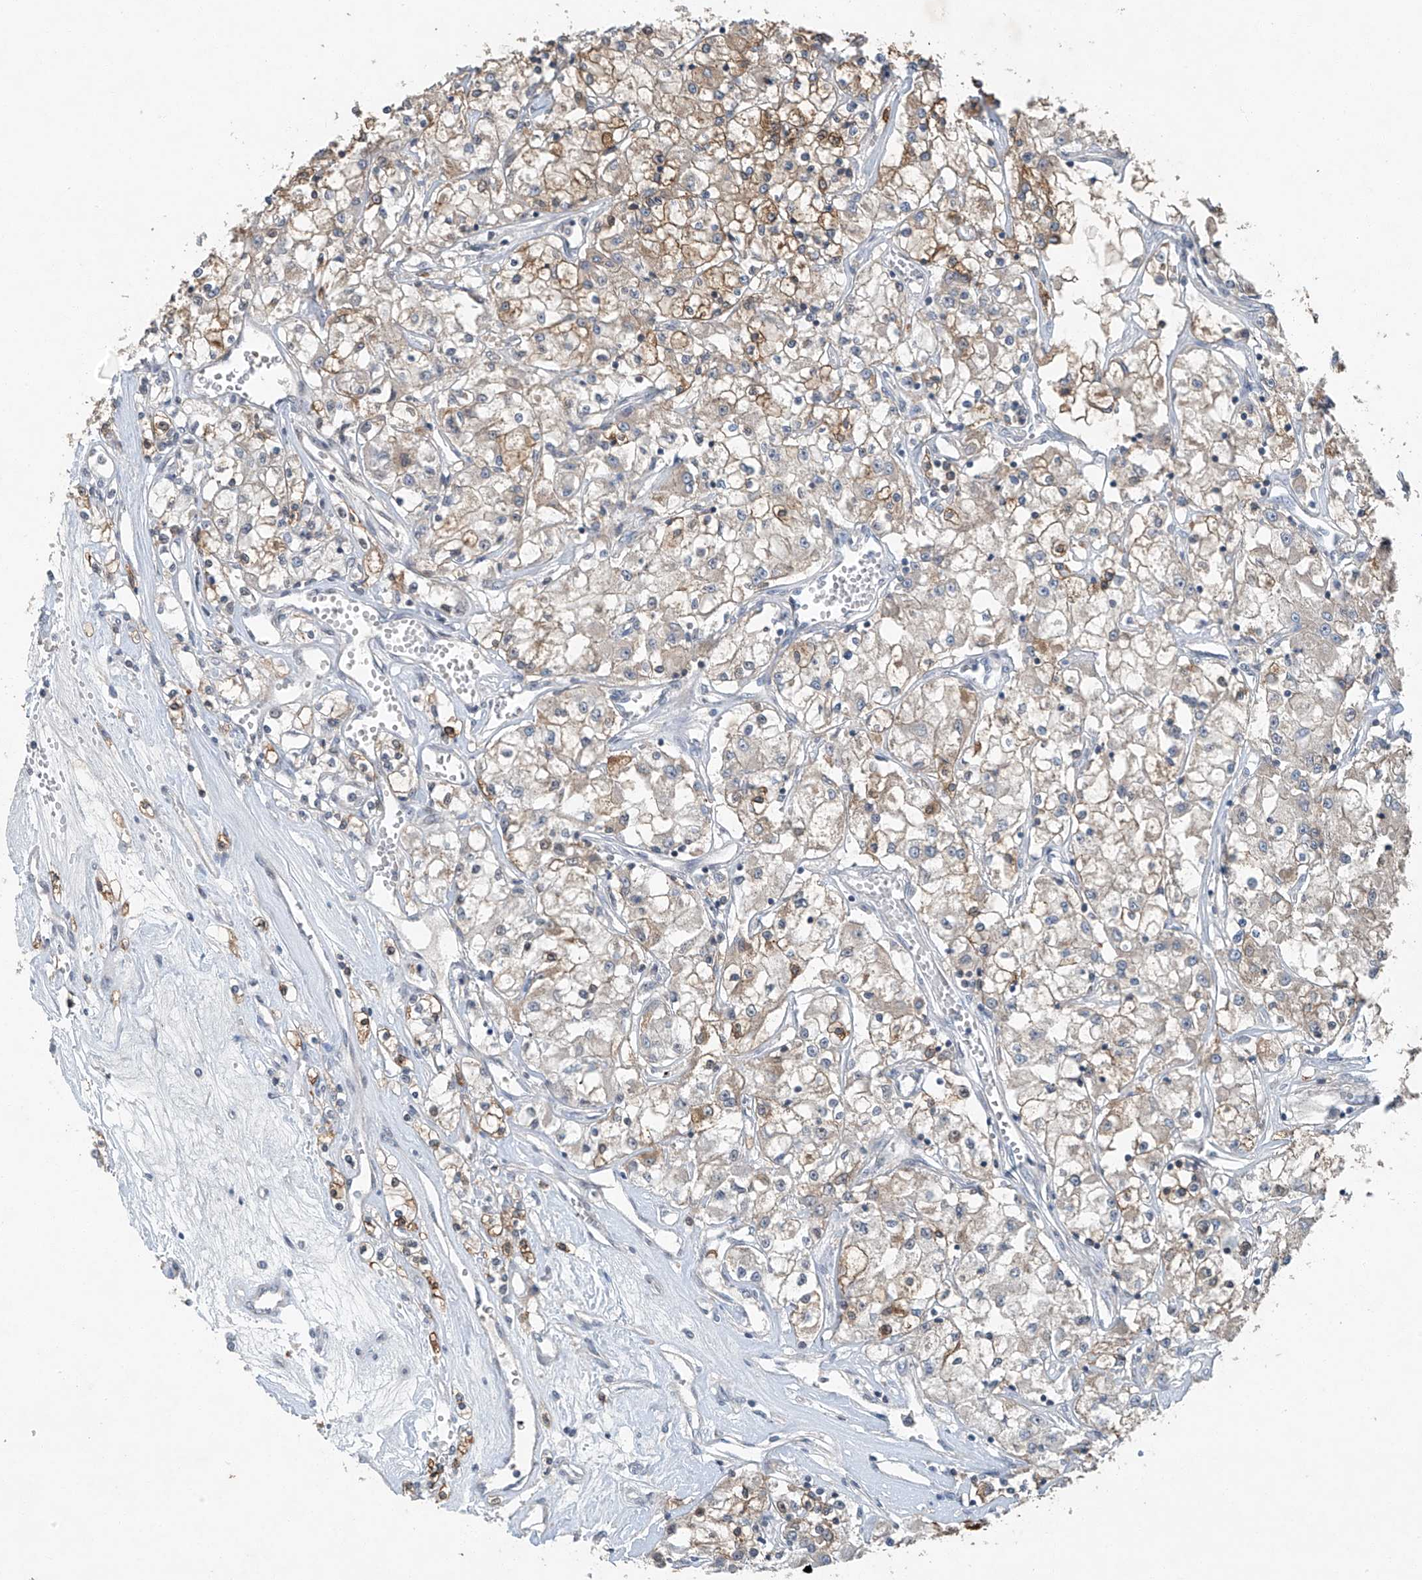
{"staining": {"intensity": "moderate", "quantity": "<25%", "location": "cytoplasmic/membranous"}, "tissue": "renal cancer", "cell_type": "Tumor cells", "image_type": "cancer", "snomed": [{"axis": "morphology", "description": "Adenocarcinoma, NOS"}, {"axis": "topography", "description": "Kidney"}], "caption": "About <25% of tumor cells in renal cancer (adenocarcinoma) display moderate cytoplasmic/membranous protein expression as visualized by brown immunohistochemical staining.", "gene": "TAF8", "patient": {"sex": "female", "age": 59}}